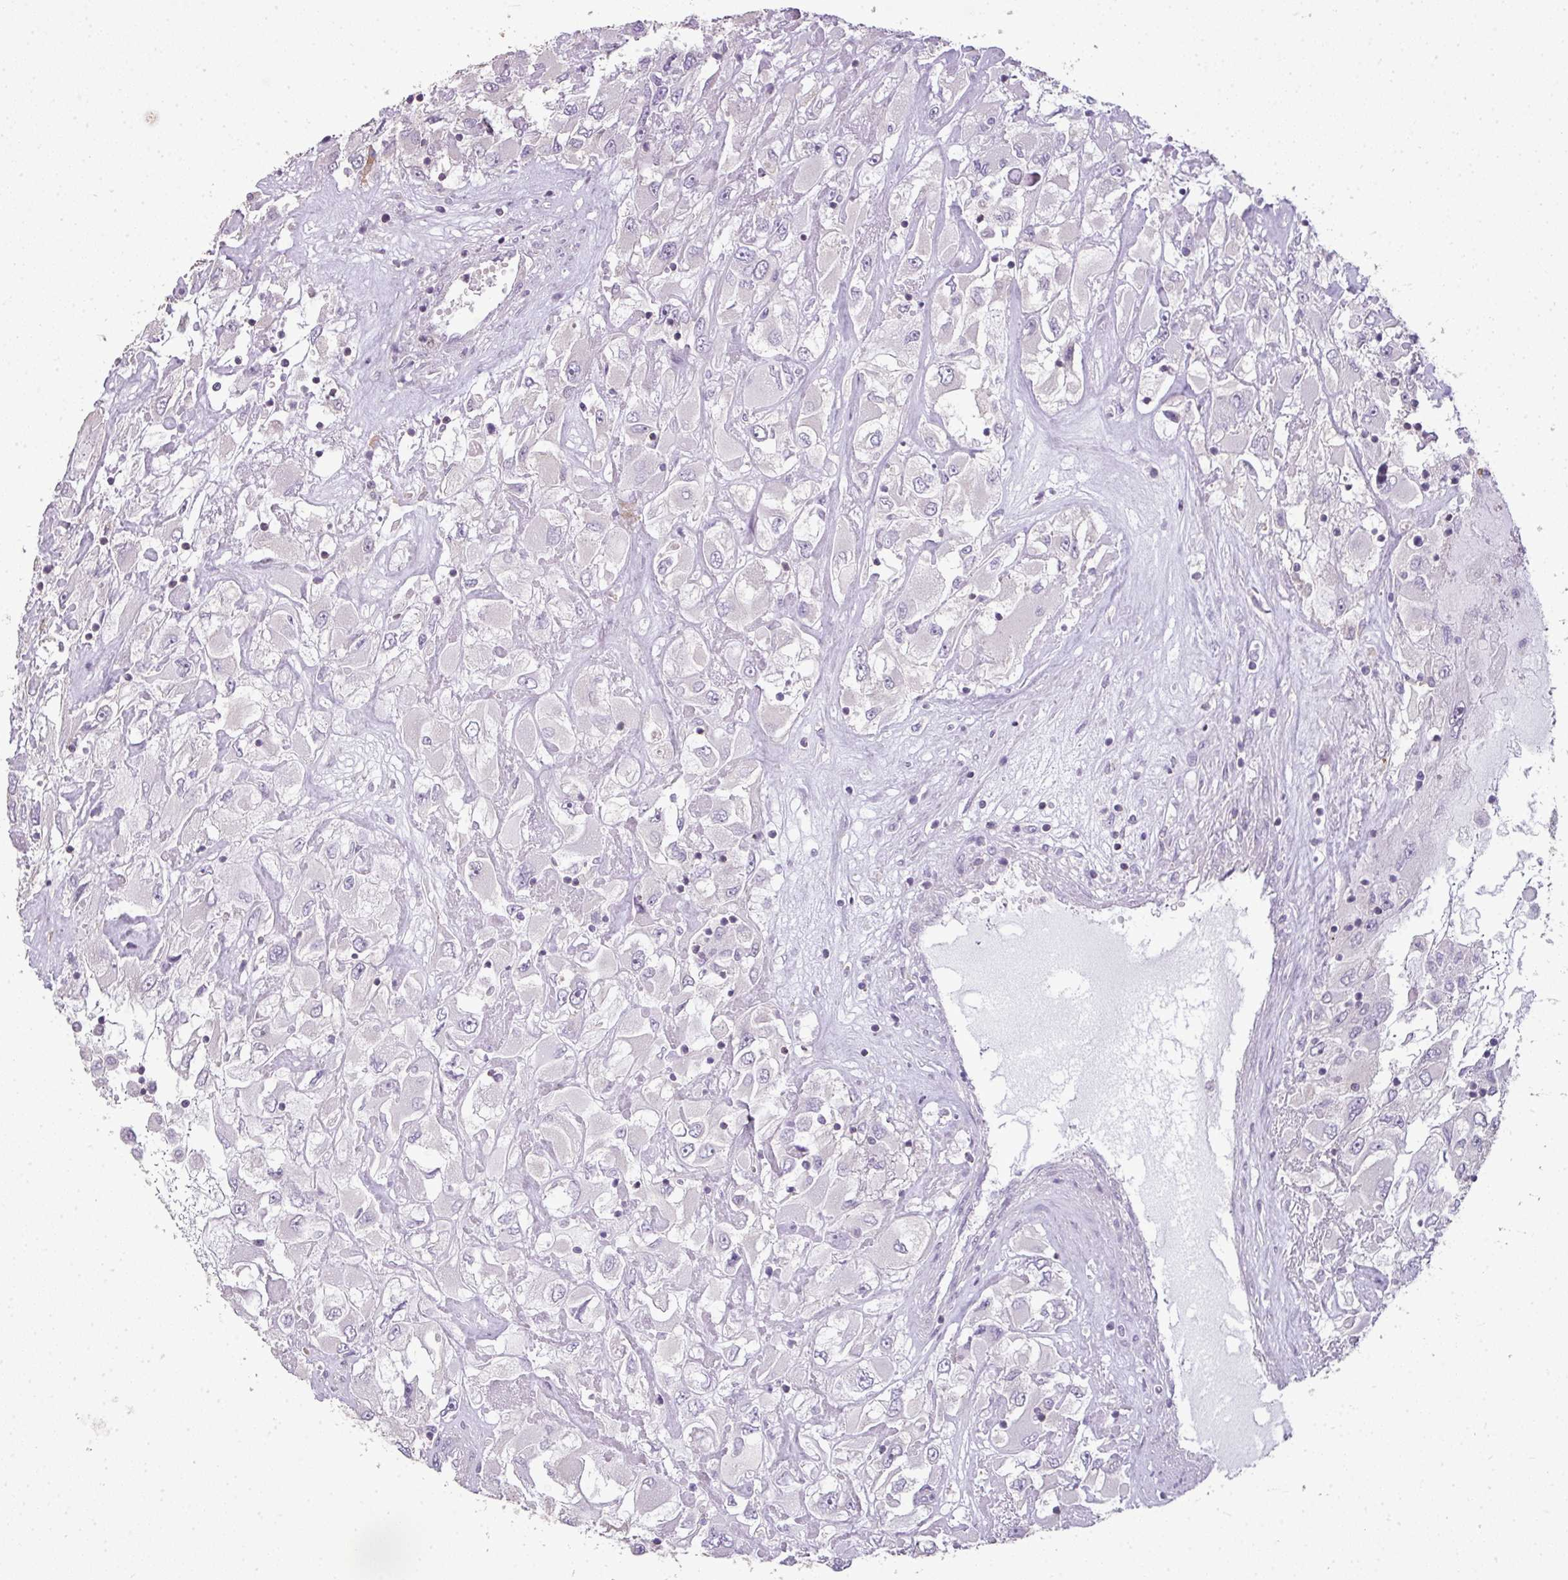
{"staining": {"intensity": "negative", "quantity": "none", "location": "none"}, "tissue": "renal cancer", "cell_type": "Tumor cells", "image_type": "cancer", "snomed": [{"axis": "morphology", "description": "Adenocarcinoma, NOS"}, {"axis": "topography", "description": "Kidney"}], "caption": "There is no significant expression in tumor cells of renal cancer (adenocarcinoma).", "gene": "LY9", "patient": {"sex": "female", "age": 52}}